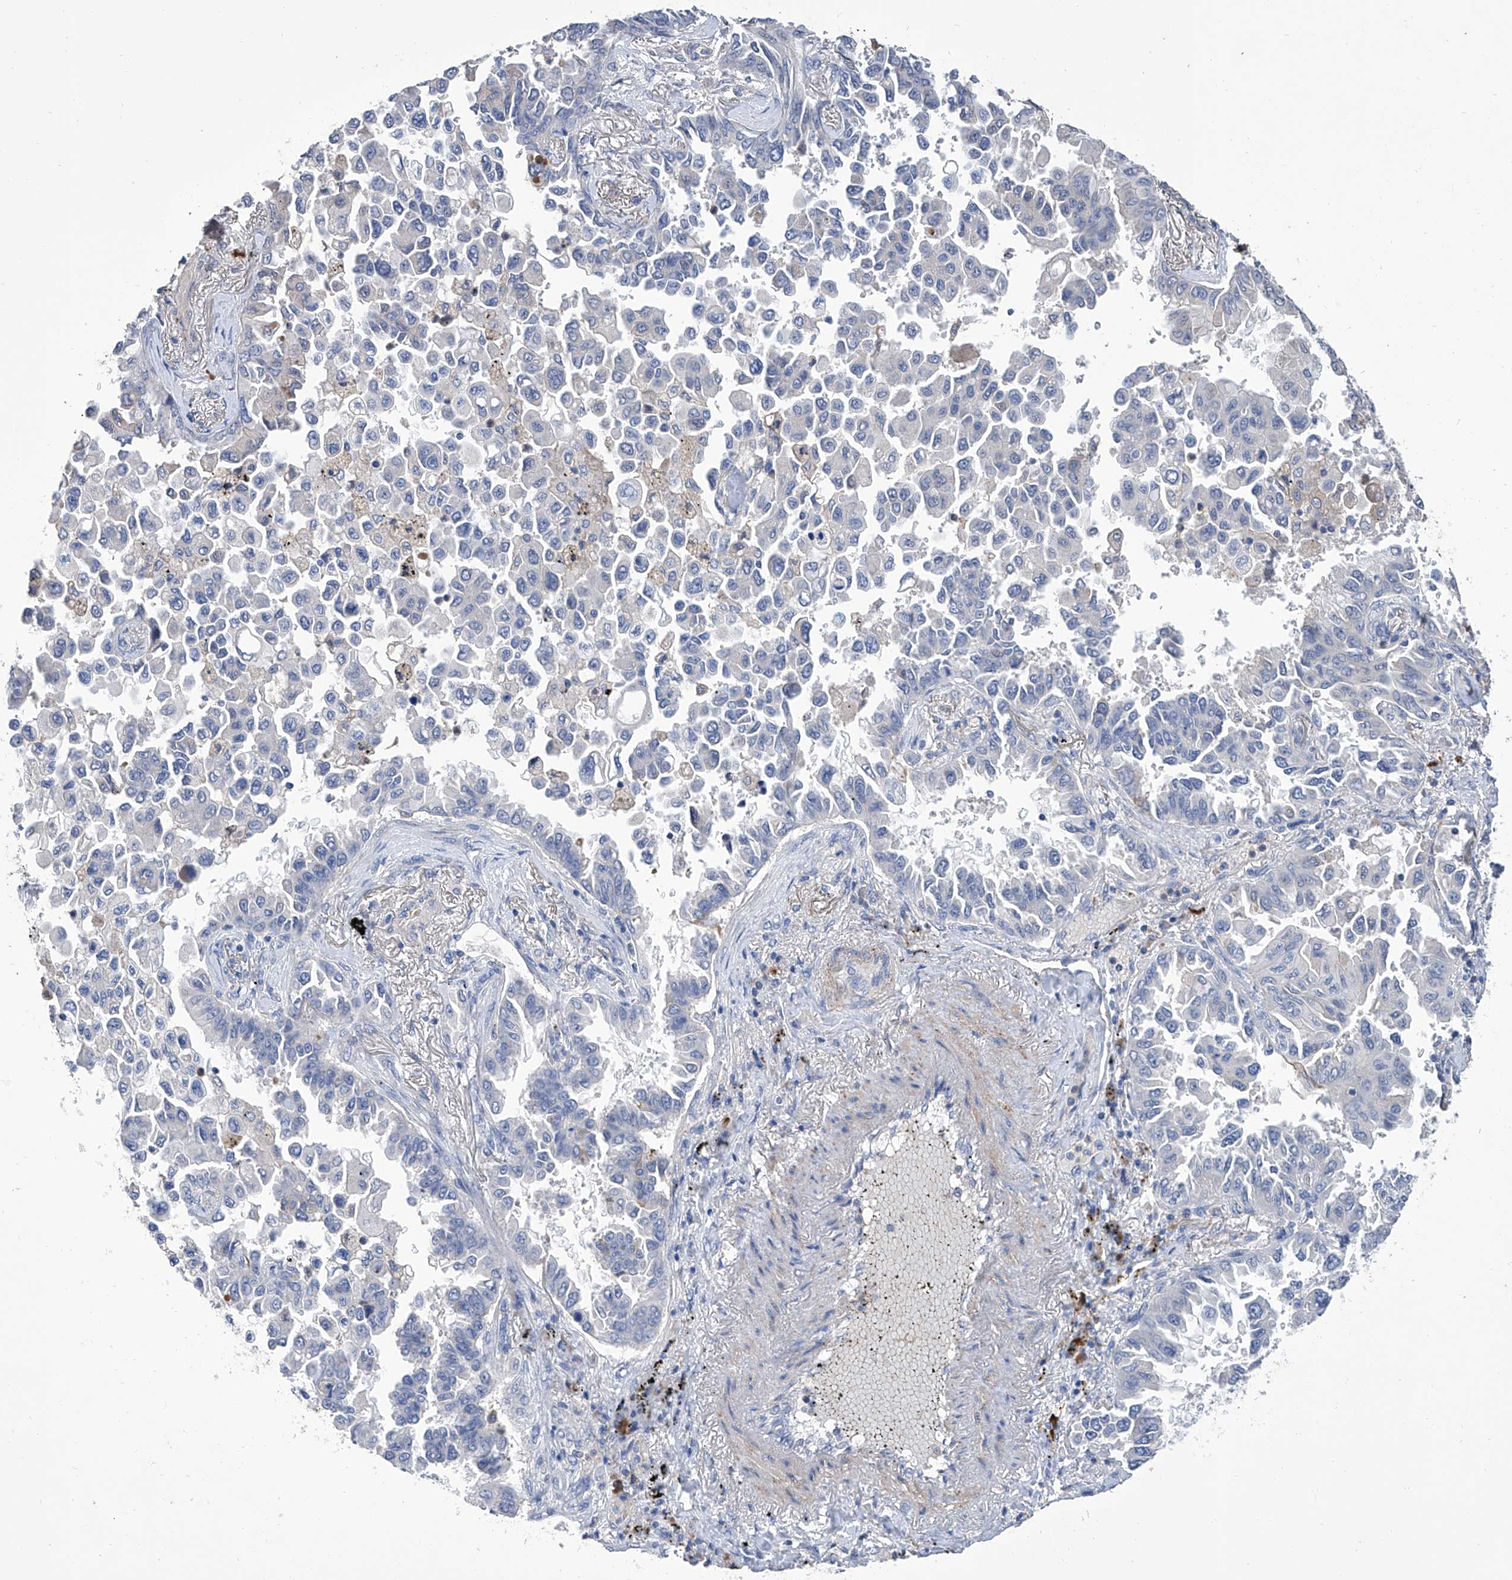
{"staining": {"intensity": "negative", "quantity": "none", "location": "none"}, "tissue": "lung cancer", "cell_type": "Tumor cells", "image_type": "cancer", "snomed": [{"axis": "morphology", "description": "Adenocarcinoma, NOS"}, {"axis": "topography", "description": "Lung"}], "caption": "The photomicrograph exhibits no staining of tumor cells in lung cancer.", "gene": "GPT", "patient": {"sex": "female", "age": 67}}